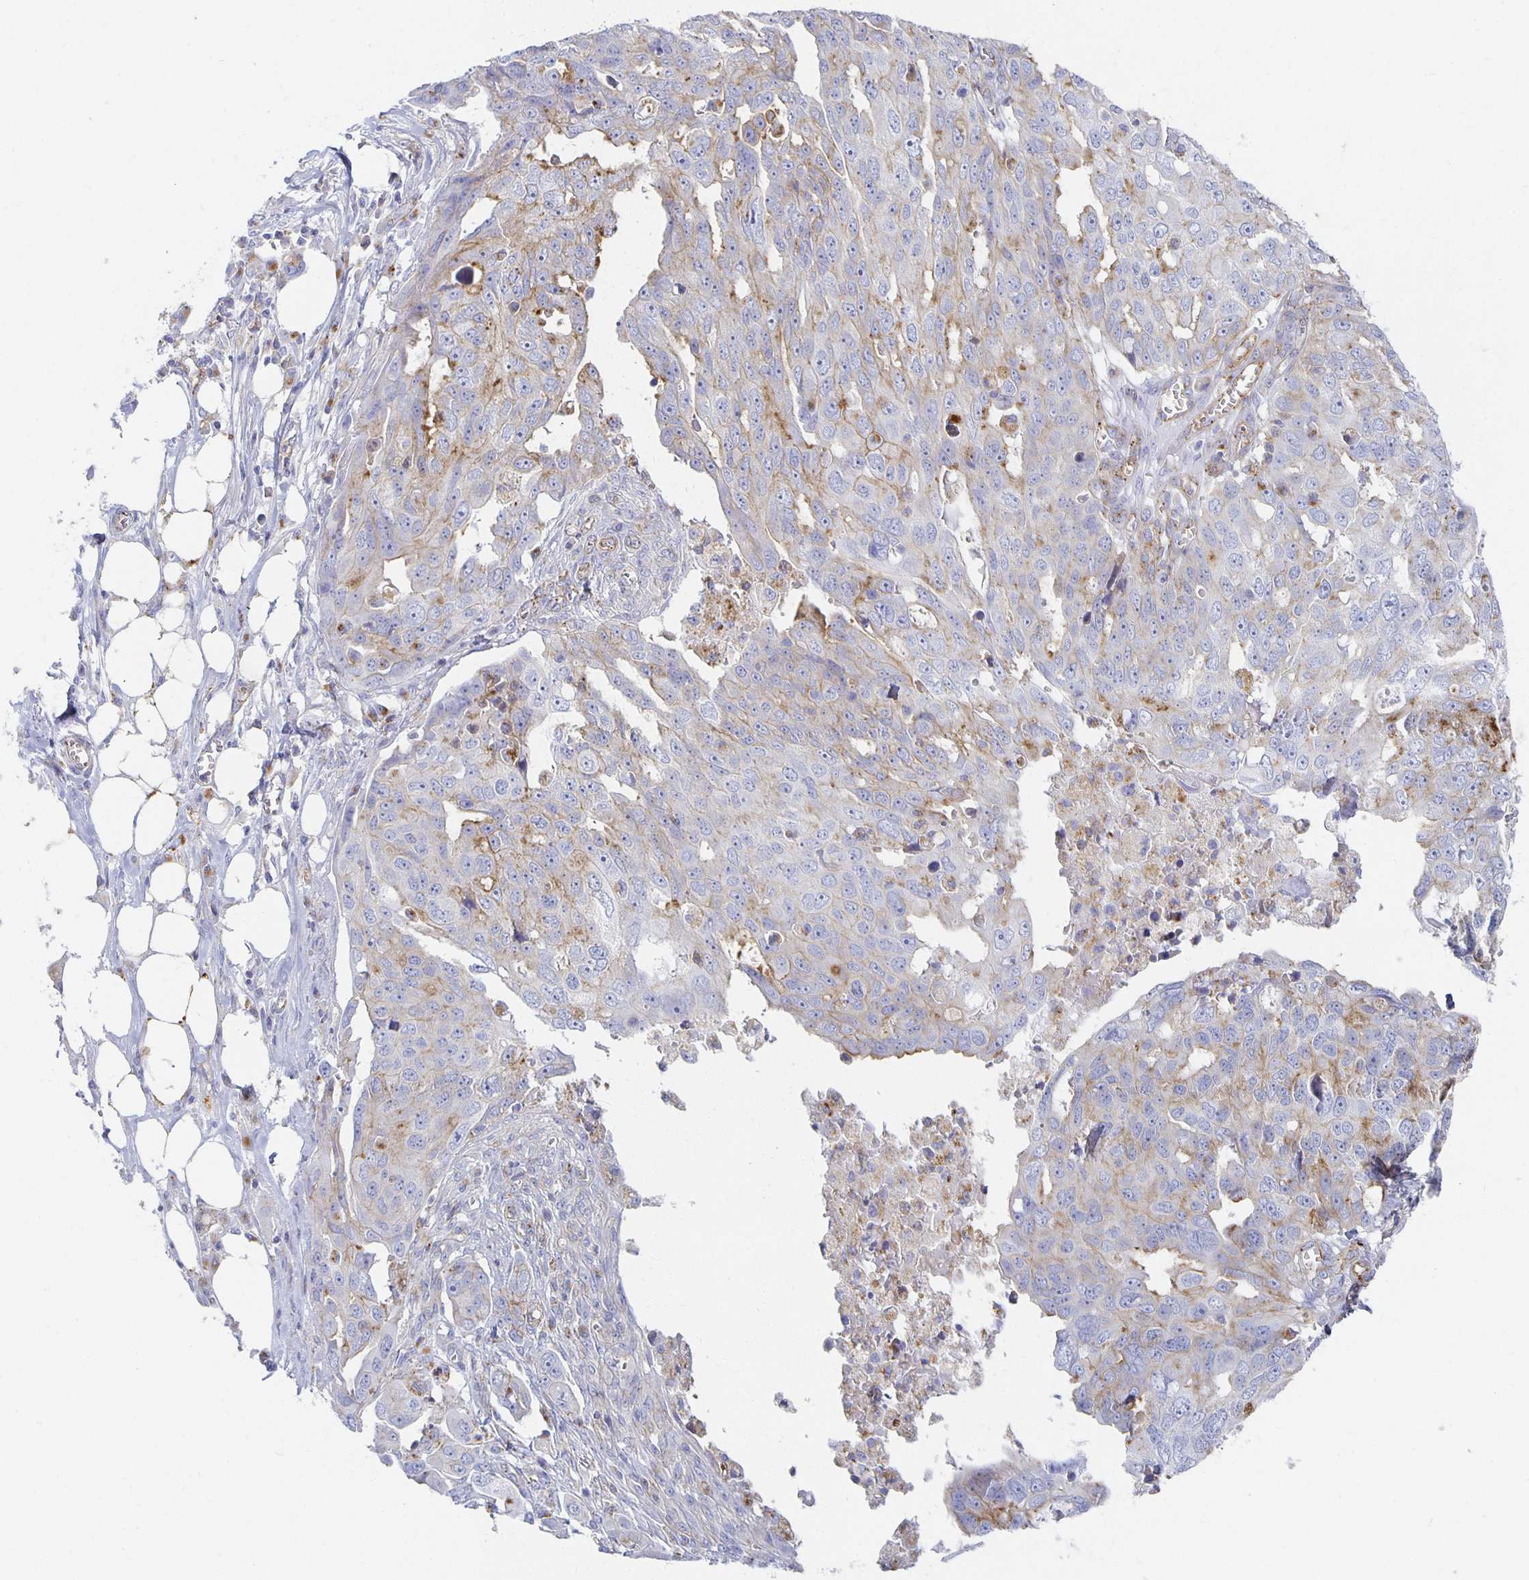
{"staining": {"intensity": "moderate", "quantity": "<25%", "location": "cytoplasmic/membranous"}, "tissue": "ovarian cancer", "cell_type": "Tumor cells", "image_type": "cancer", "snomed": [{"axis": "morphology", "description": "Carcinoma, endometroid"}, {"axis": "topography", "description": "Ovary"}], "caption": "Ovarian cancer tissue demonstrates moderate cytoplasmic/membranous expression in about <25% of tumor cells", "gene": "TAAR1", "patient": {"sex": "female", "age": 70}}